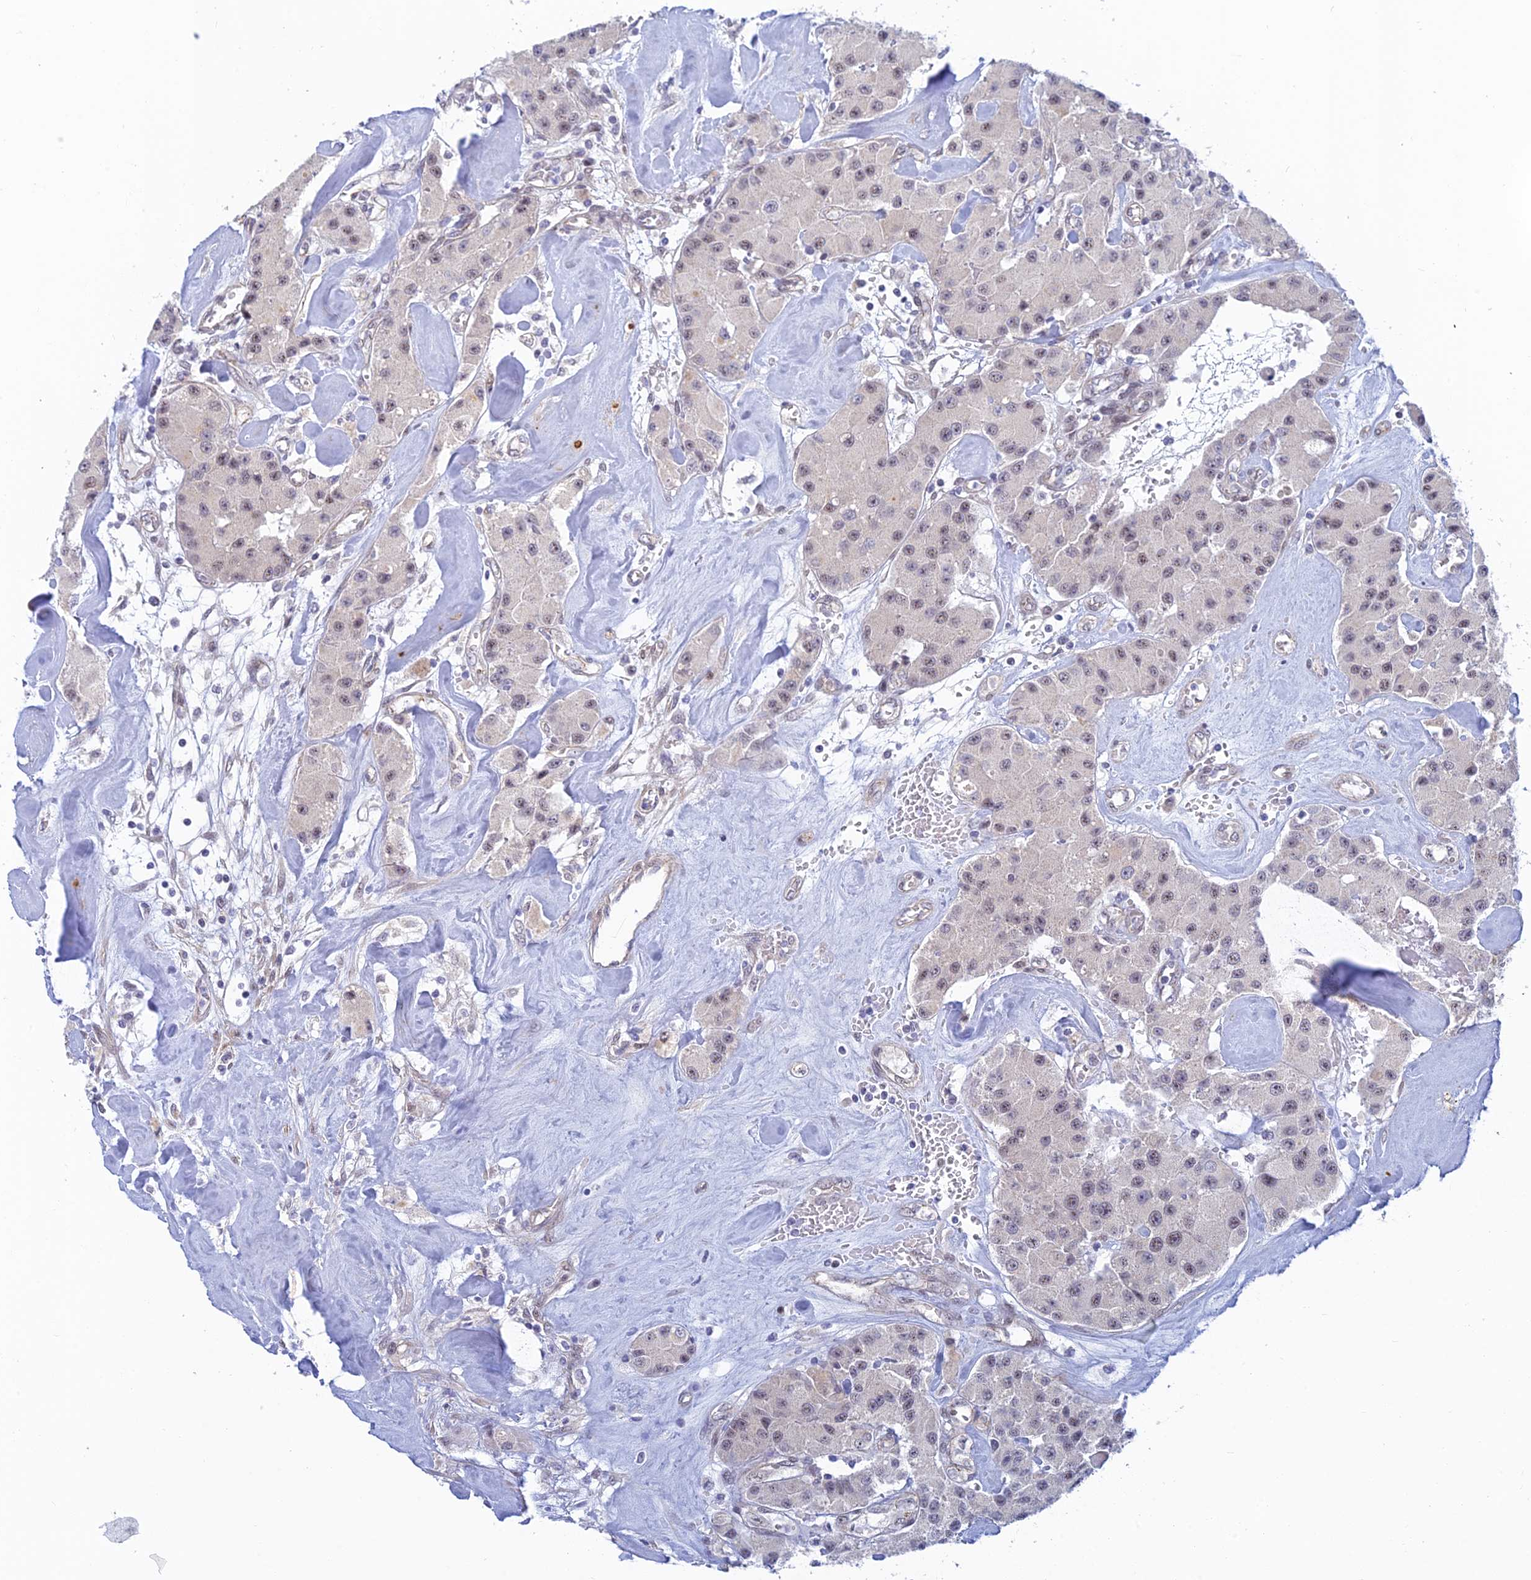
{"staining": {"intensity": "weak", "quantity": ">75%", "location": "nuclear"}, "tissue": "carcinoid", "cell_type": "Tumor cells", "image_type": "cancer", "snomed": [{"axis": "morphology", "description": "Carcinoid, malignant, NOS"}, {"axis": "topography", "description": "Pancreas"}], "caption": "Protein staining by immunohistochemistry (IHC) exhibits weak nuclear positivity in approximately >75% of tumor cells in malignant carcinoid. The staining was performed using DAB (3,3'-diaminobenzidine) to visualize the protein expression in brown, while the nuclei were stained in blue with hematoxylin (Magnification: 20x).", "gene": "CFAP92", "patient": {"sex": "male", "age": 41}}